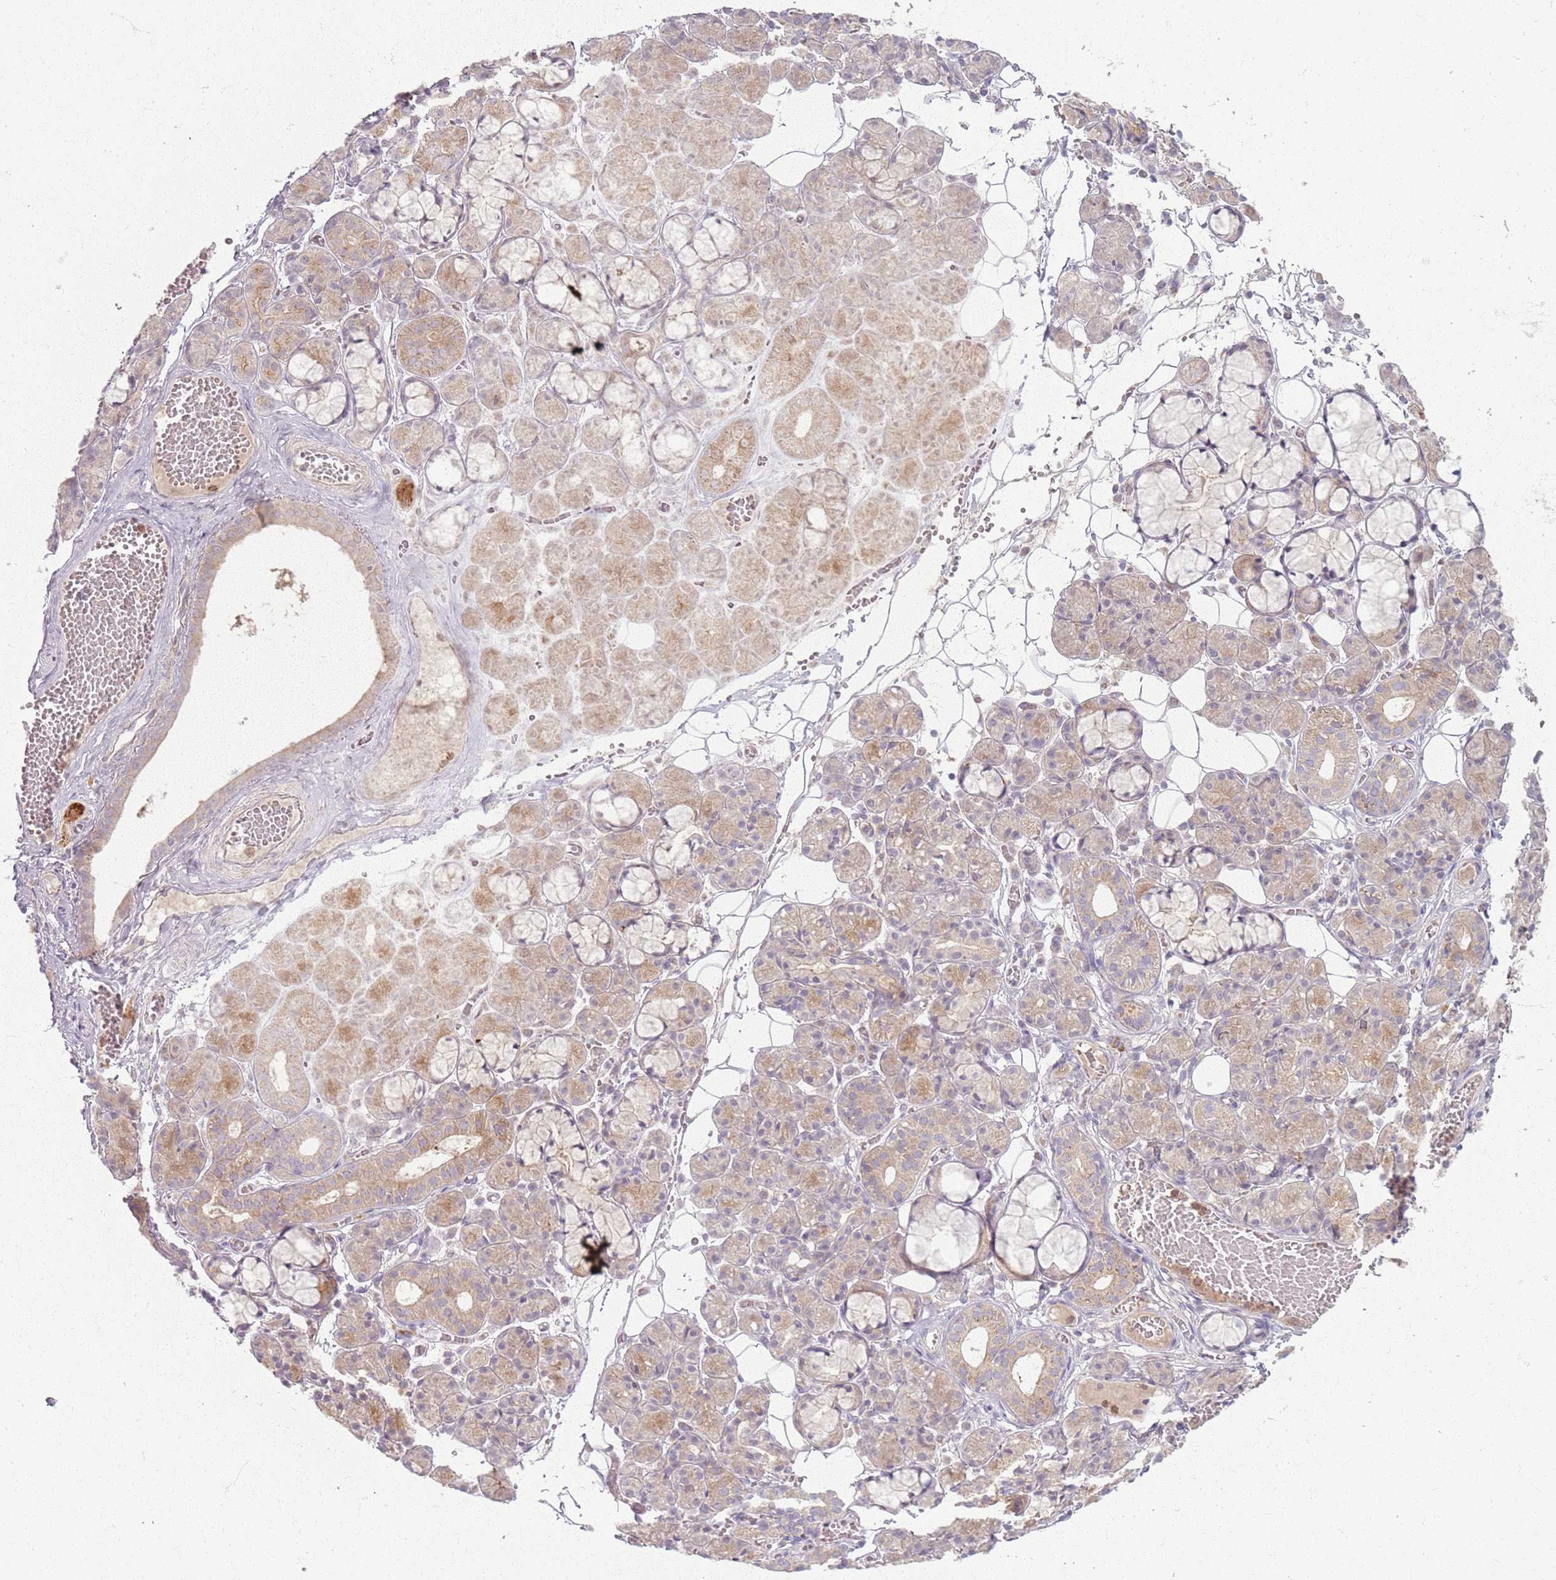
{"staining": {"intensity": "weak", "quantity": ">75%", "location": "cytoplasmic/membranous"}, "tissue": "salivary gland", "cell_type": "Glandular cells", "image_type": "normal", "snomed": [{"axis": "morphology", "description": "Normal tissue, NOS"}, {"axis": "topography", "description": "Salivary gland"}], "caption": "High-power microscopy captured an immunohistochemistry (IHC) image of normal salivary gland, revealing weak cytoplasmic/membranous positivity in about >75% of glandular cells. The staining was performed using DAB (3,3'-diaminobenzidine) to visualize the protein expression in brown, while the nuclei were stained in blue with hematoxylin (Magnification: 20x).", "gene": "ZDHHC2", "patient": {"sex": "male", "age": 63}}